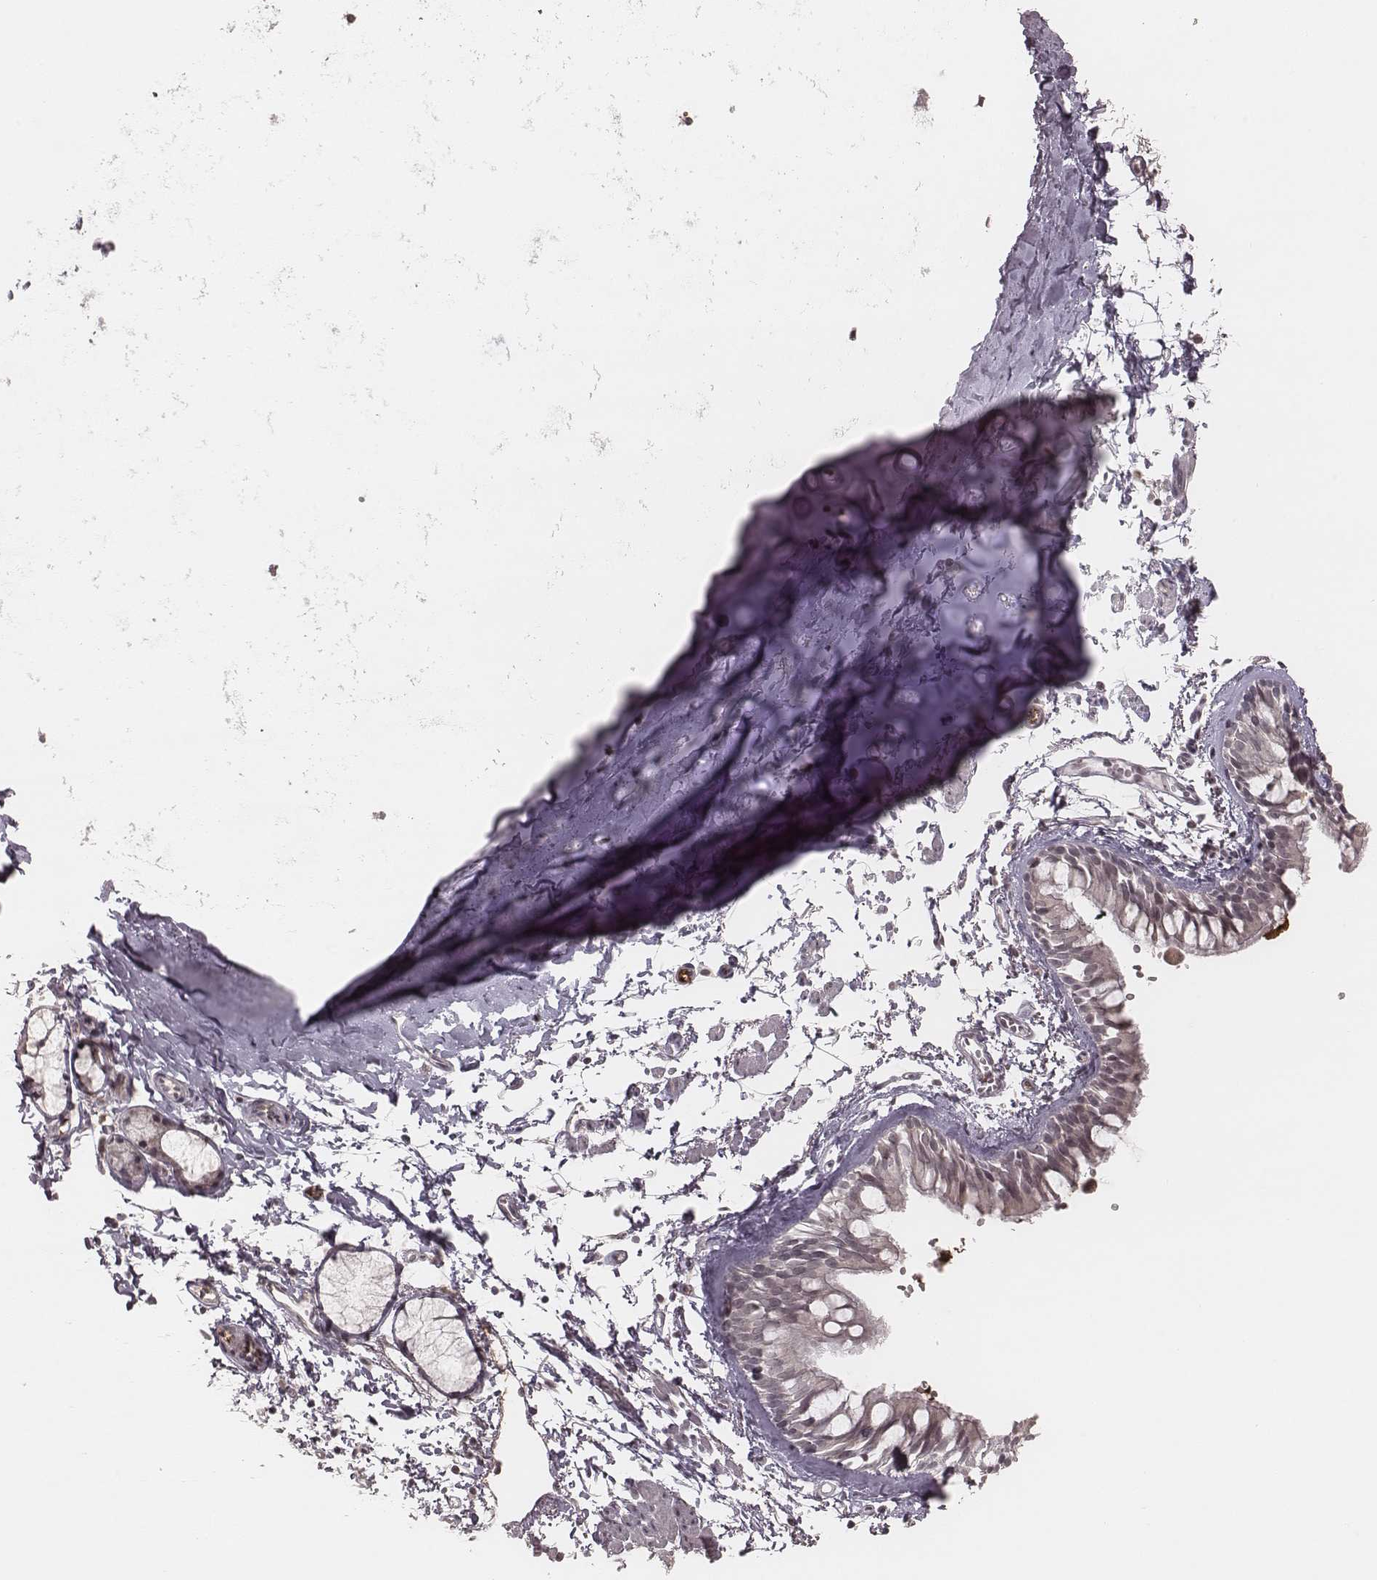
{"staining": {"intensity": "negative", "quantity": "none", "location": "none"}, "tissue": "bronchus", "cell_type": "Respiratory epithelial cells", "image_type": "normal", "snomed": [{"axis": "morphology", "description": "Normal tissue, NOS"}, {"axis": "topography", "description": "Cartilage tissue"}, {"axis": "topography", "description": "Bronchus"}], "caption": "IHC histopathology image of unremarkable bronchus stained for a protein (brown), which demonstrates no expression in respiratory epithelial cells. (Stains: DAB immunohistochemistry with hematoxylin counter stain, Microscopy: brightfield microscopy at high magnification).", "gene": "IL5", "patient": {"sex": "female", "age": 59}}